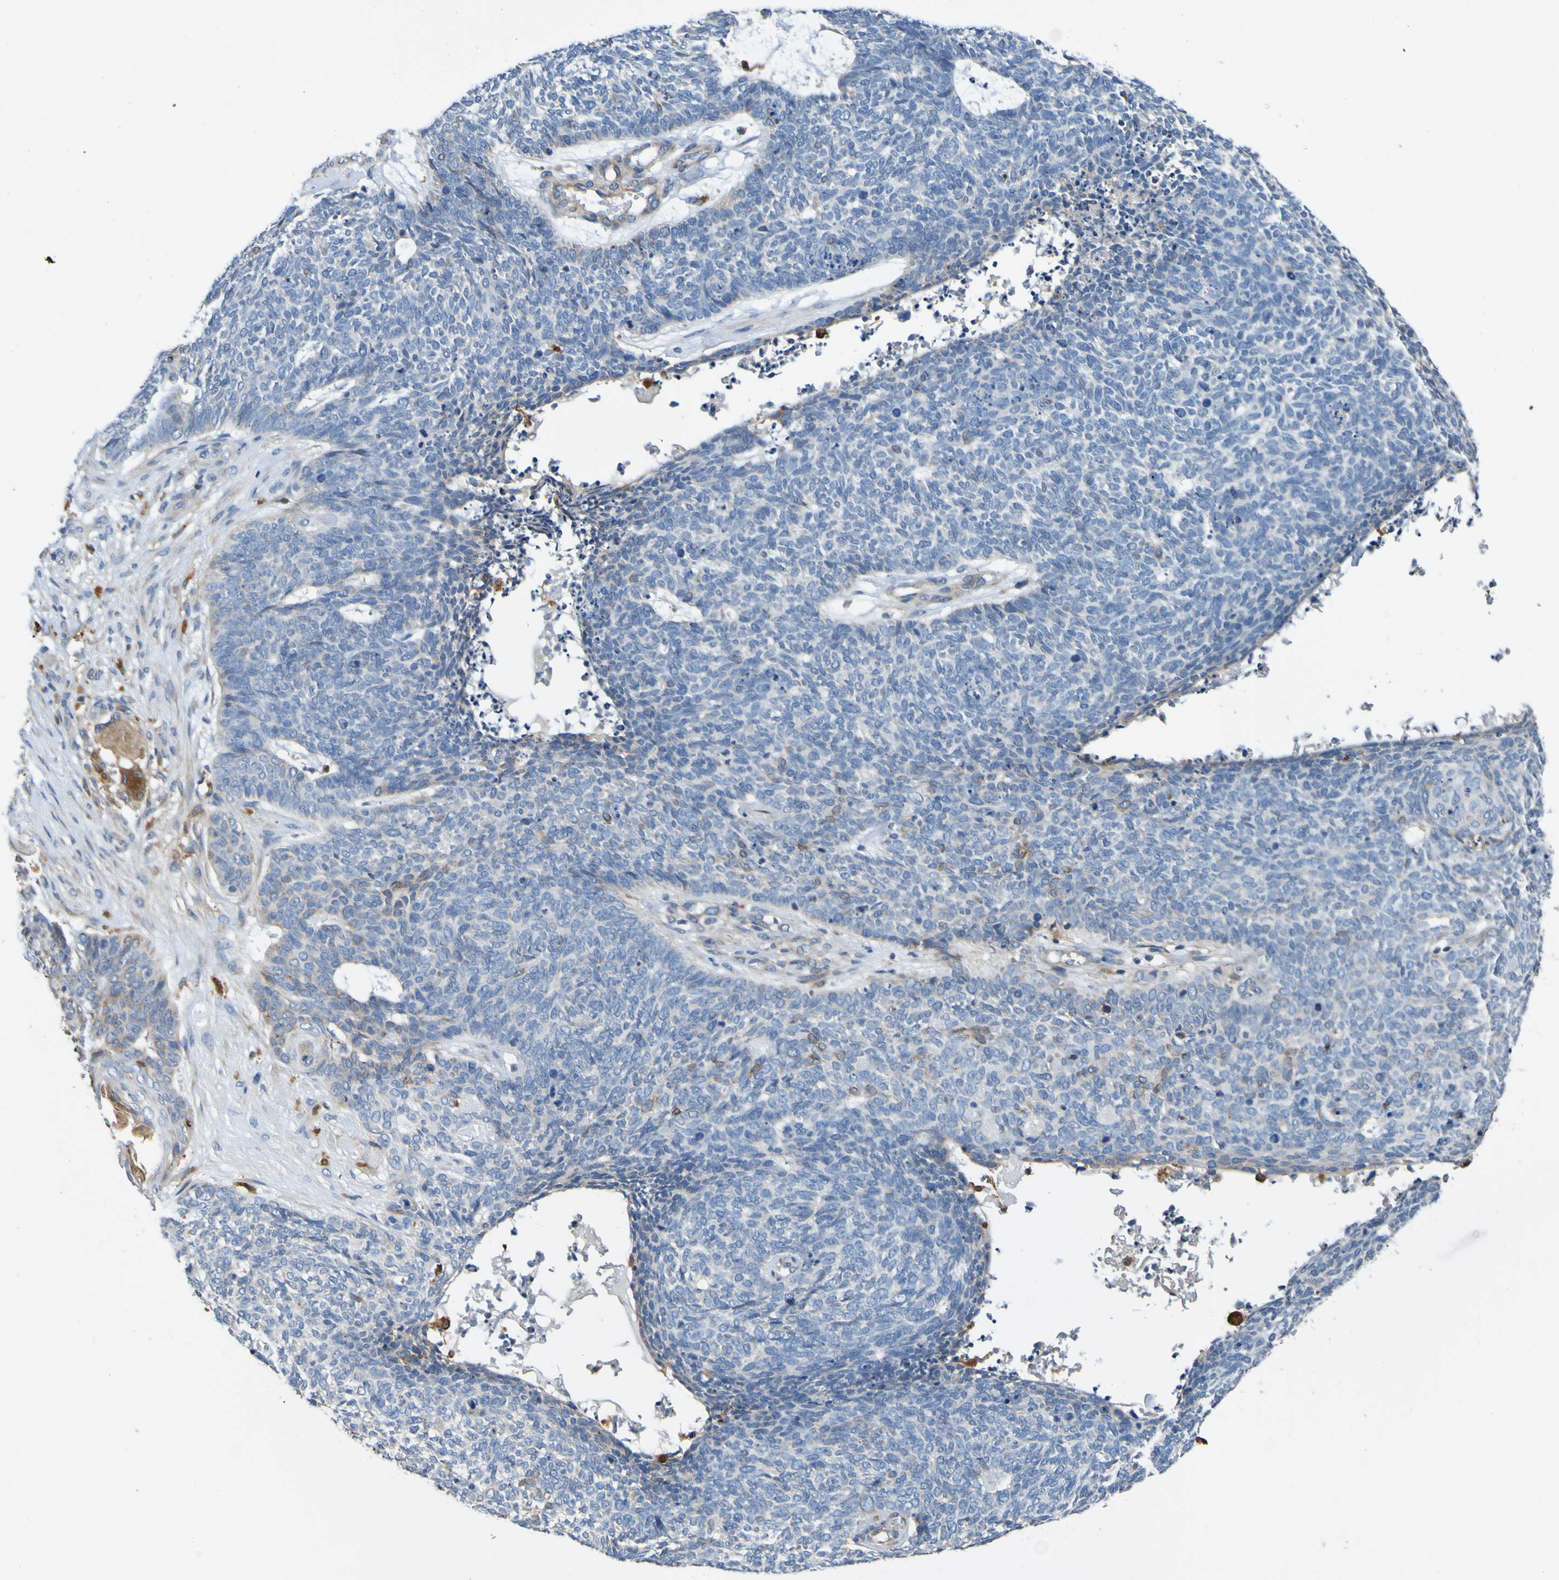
{"staining": {"intensity": "negative", "quantity": "none", "location": "none"}, "tissue": "skin cancer", "cell_type": "Tumor cells", "image_type": "cancer", "snomed": [{"axis": "morphology", "description": "Basal cell carcinoma"}, {"axis": "topography", "description": "Skin"}], "caption": "Immunohistochemistry (IHC) image of basal cell carcinoma (skin) stained for a protein (brown), which displays no positivity in tumor cells.", "gene": "METAP2", "patient": {"sex": "female", "age": 84}}